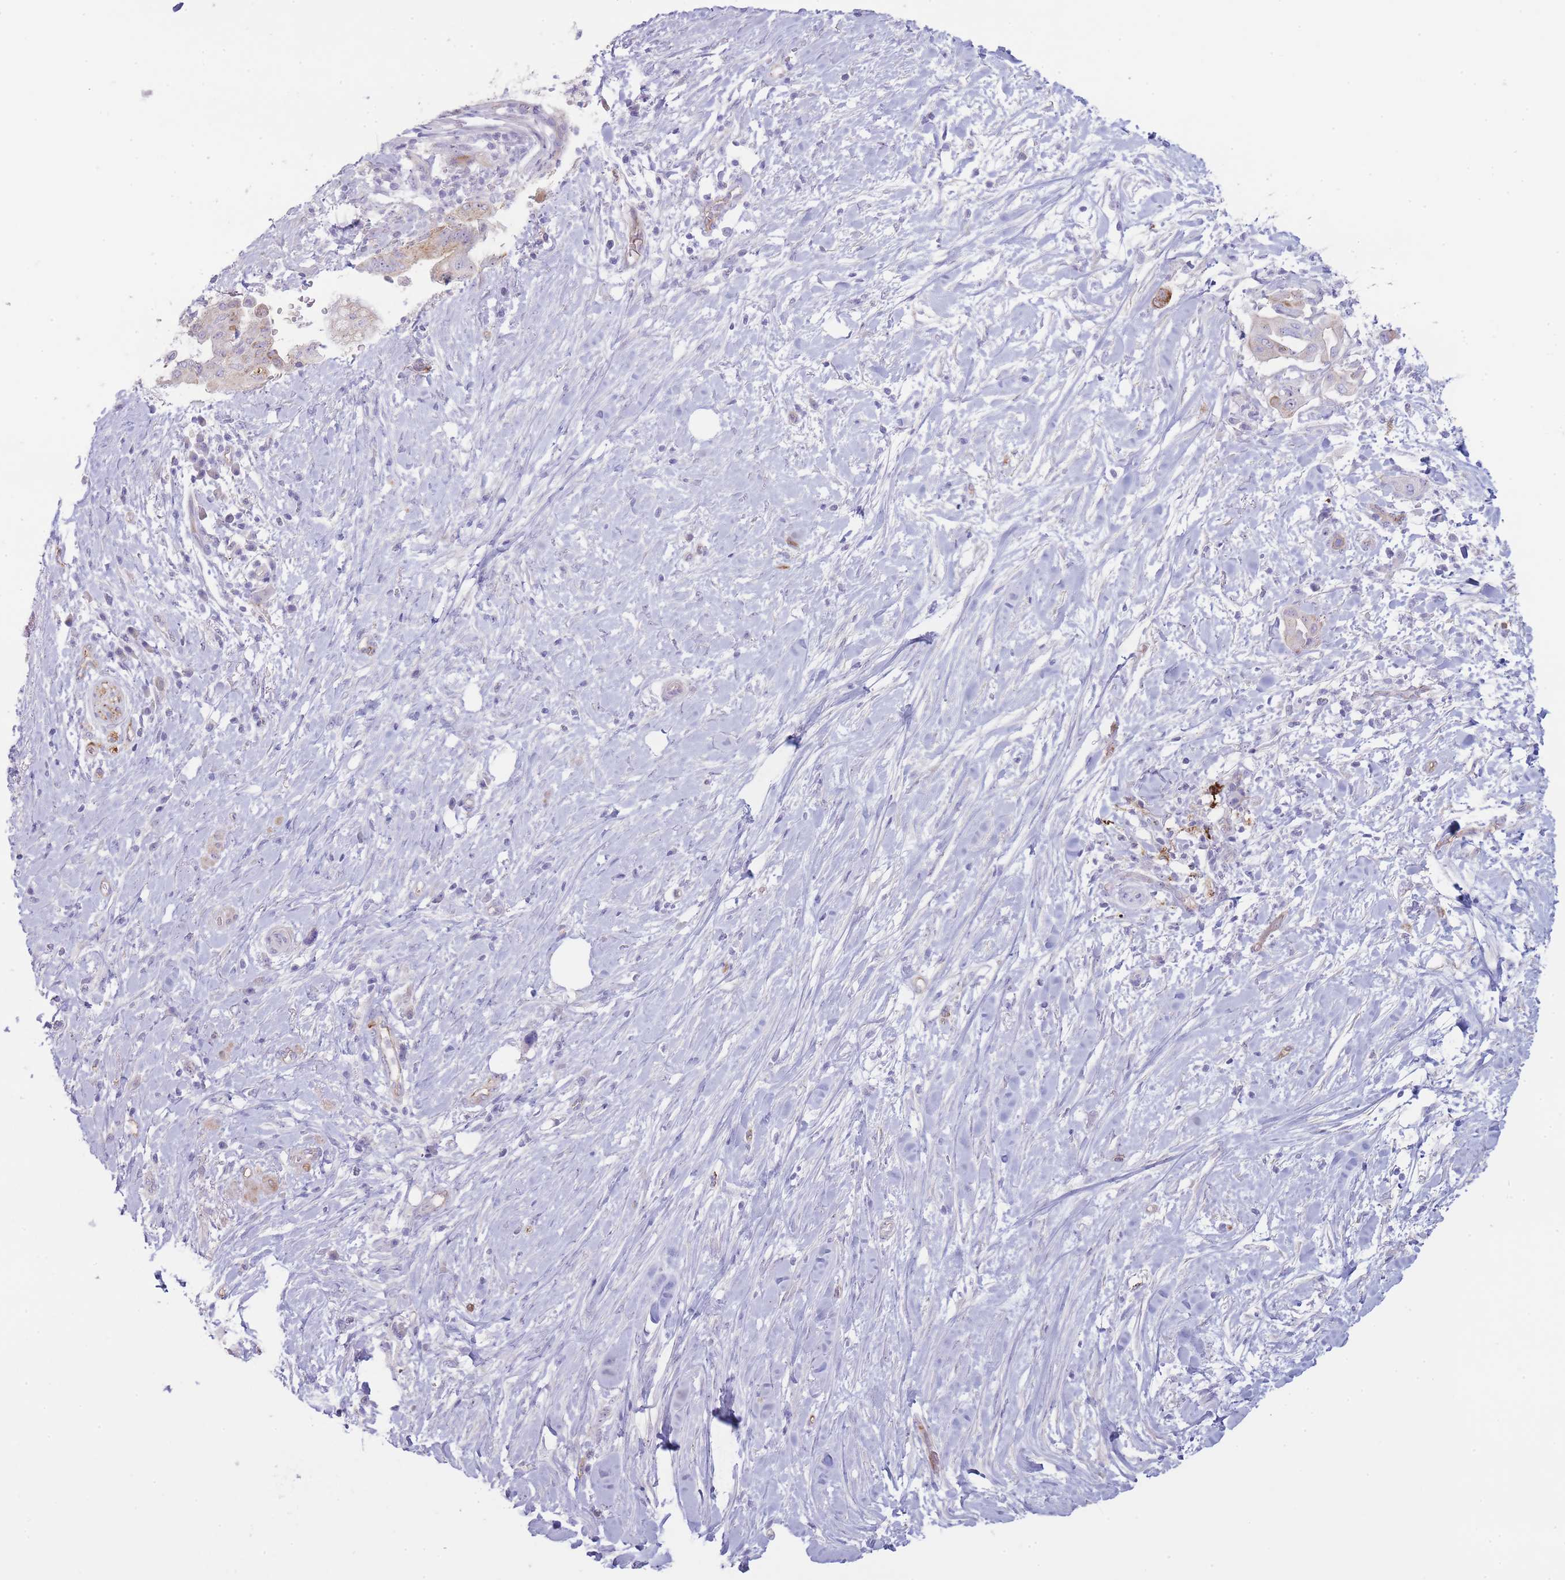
{"staining": {"intensity": "strong", "quantity": "25%-75%", "location": "cytoplasmic/membranous"}, "tissue": "pancreatic cancer", "cell_type": "Tumor cells", "image_type": "cancer", "snomed": [{"axis": "morphology", "description": "Adenocarcinoma, NOS"}, {"axis": "topography", "description": "Pancreas"}], "caption": "IHC image of pancreatic cancer (adenocarcinoma) stained for a protein (brown), which demonstrates high levels of strong cytoplasmic/membranous positivity in about 25%-75% of tumor cells.", "gene": "UTP14A", "patient": {"sex": "male", "age": 68}}